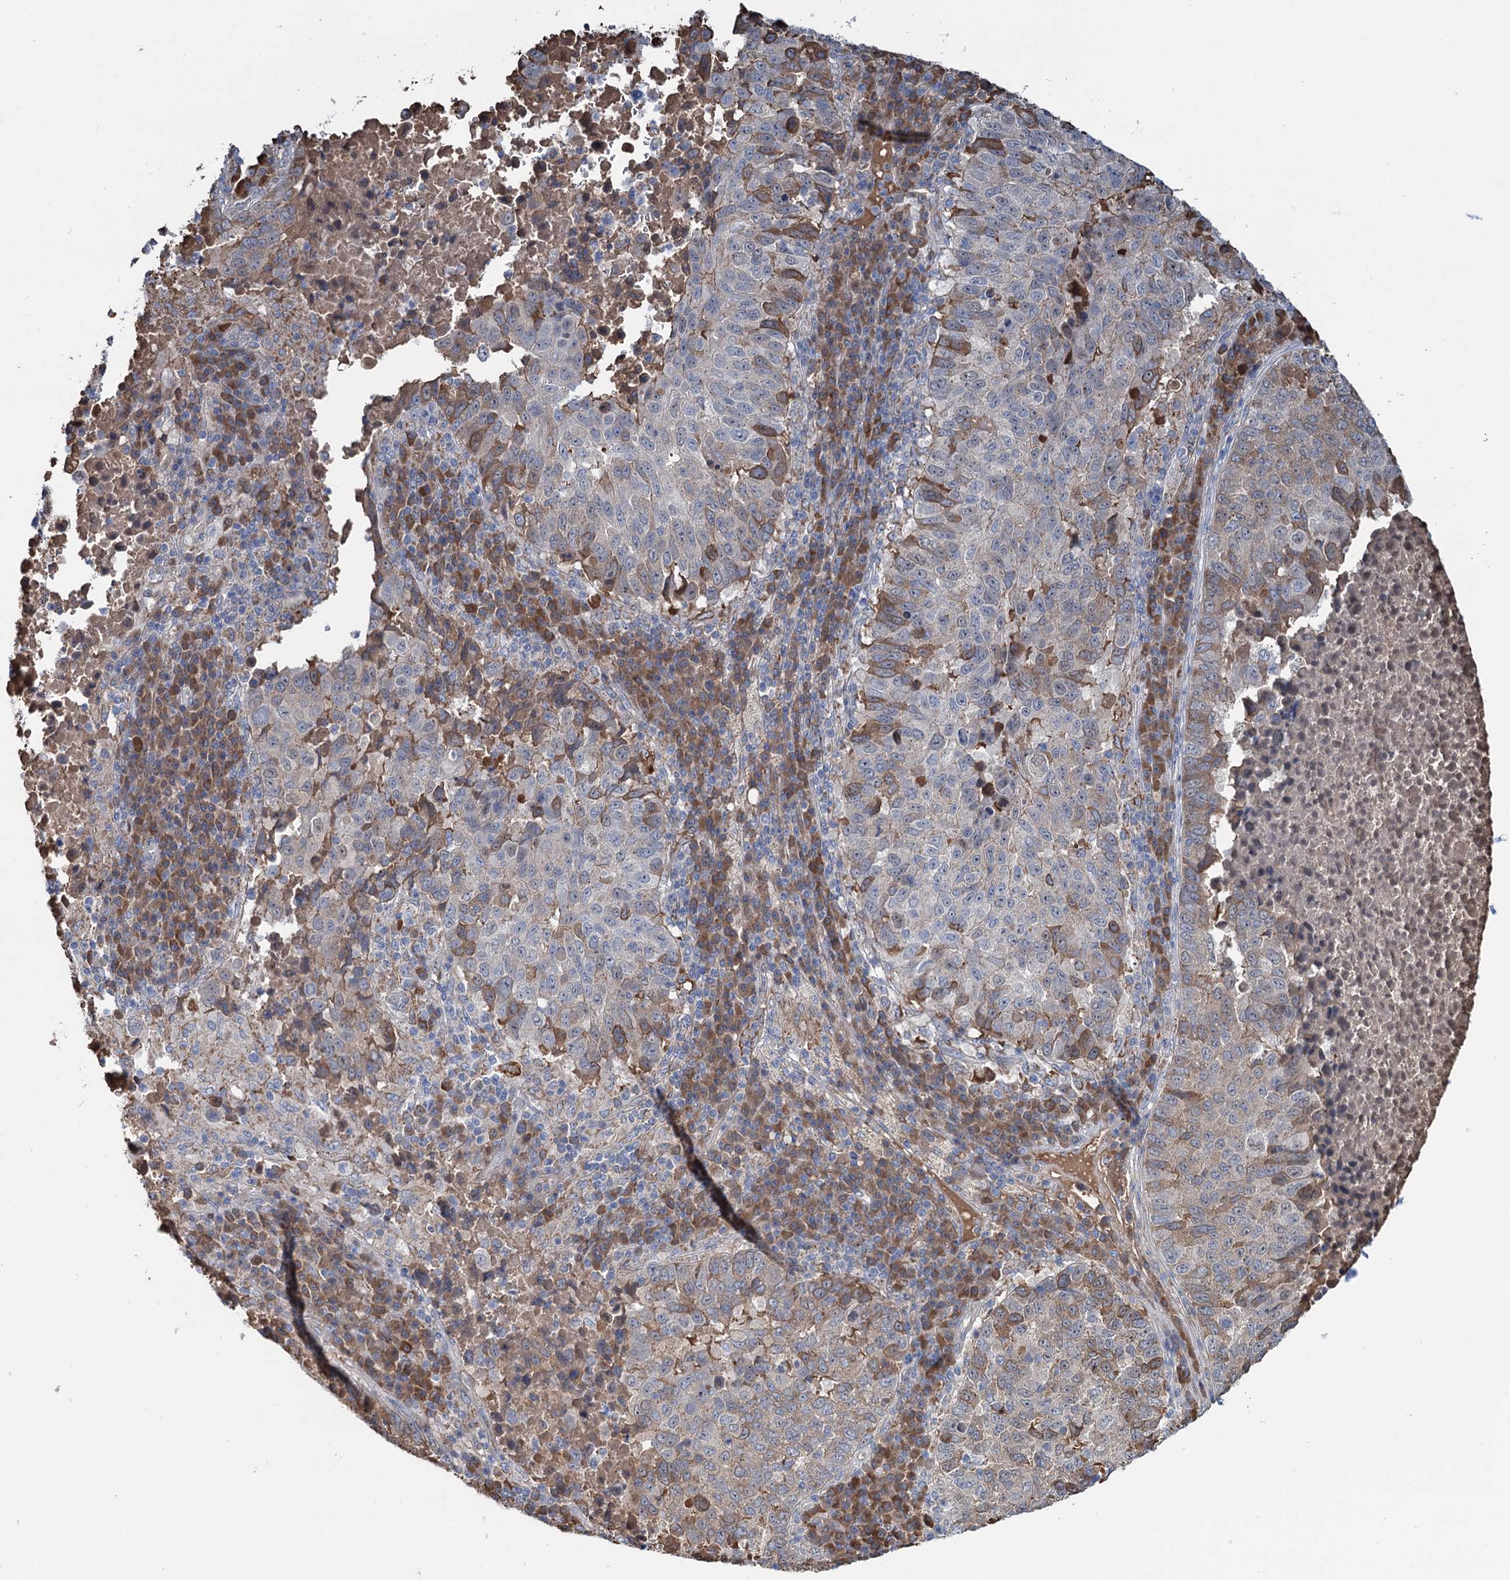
{"staining": {"intensity": "moderate", "quantity": "25%-75%", "location": "cytoplasmic/membranous"}, "tissue": "lung cancer", "cell_type": "Tumor cells", "image_type": "cancer", "snomed": [{"axis": "morphology", "description": "Squamous cell carcinoma, NOS"}, {"axis": "topography", "description": "Lung"}], "caption": "Immunohistochemistry micrograph of human lung cancer (squamous cell carcinoma) stained for a protein (brown), which exhibits medium levels of moderate cytoplasmic/membranous staining in approximately 25%-75% of tumor cells.", "gene": "LPIN1", "patient": {"sex": "male", "age": 73}}